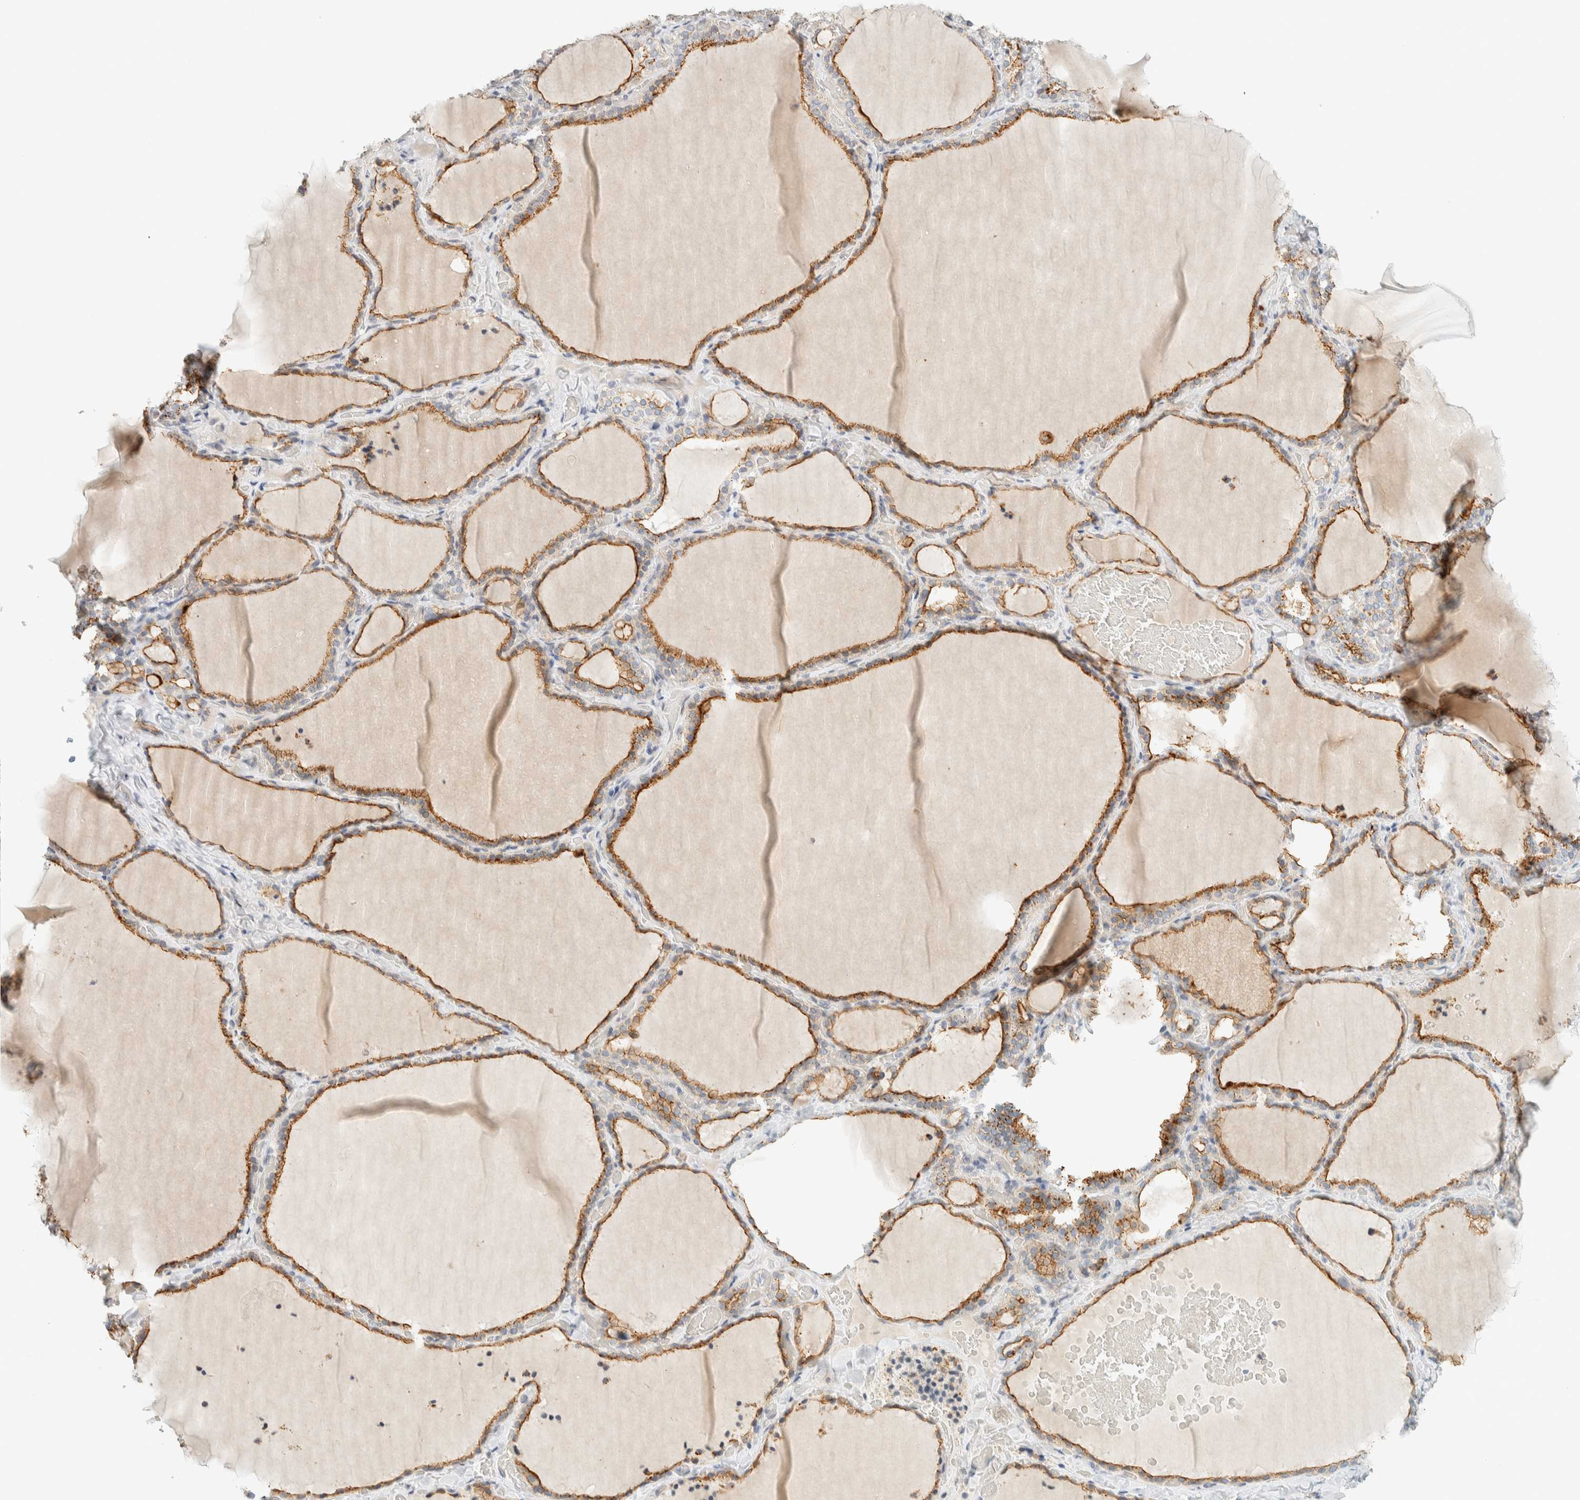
{"staining": {"intensity": "moderate", "quantity": ">75%", "location": "cytoplasmic/membranous"}, "tissue": "thyroid gland", "cell_type": "Glandular cells", "image_type": "normal", "snomed": [{"axis": "morphology", "description": "Normal tissue, NOS"}, {"axis": "topography", "description": "Thyroid gland"}], "caption": "Moderate cytoplasmic/membranous protein staining is identified in about >75% of glandular cells in thyroid gland. The staining was performed using DAB (3,3'-diaminobenzidine) to visualize the protein expression in brown, while the nuclei were stained in blue with hematoxylin (Magnification: 20x).", "gene": "C1QTNF12", "patient": {"sex": "female", "age": 22}}